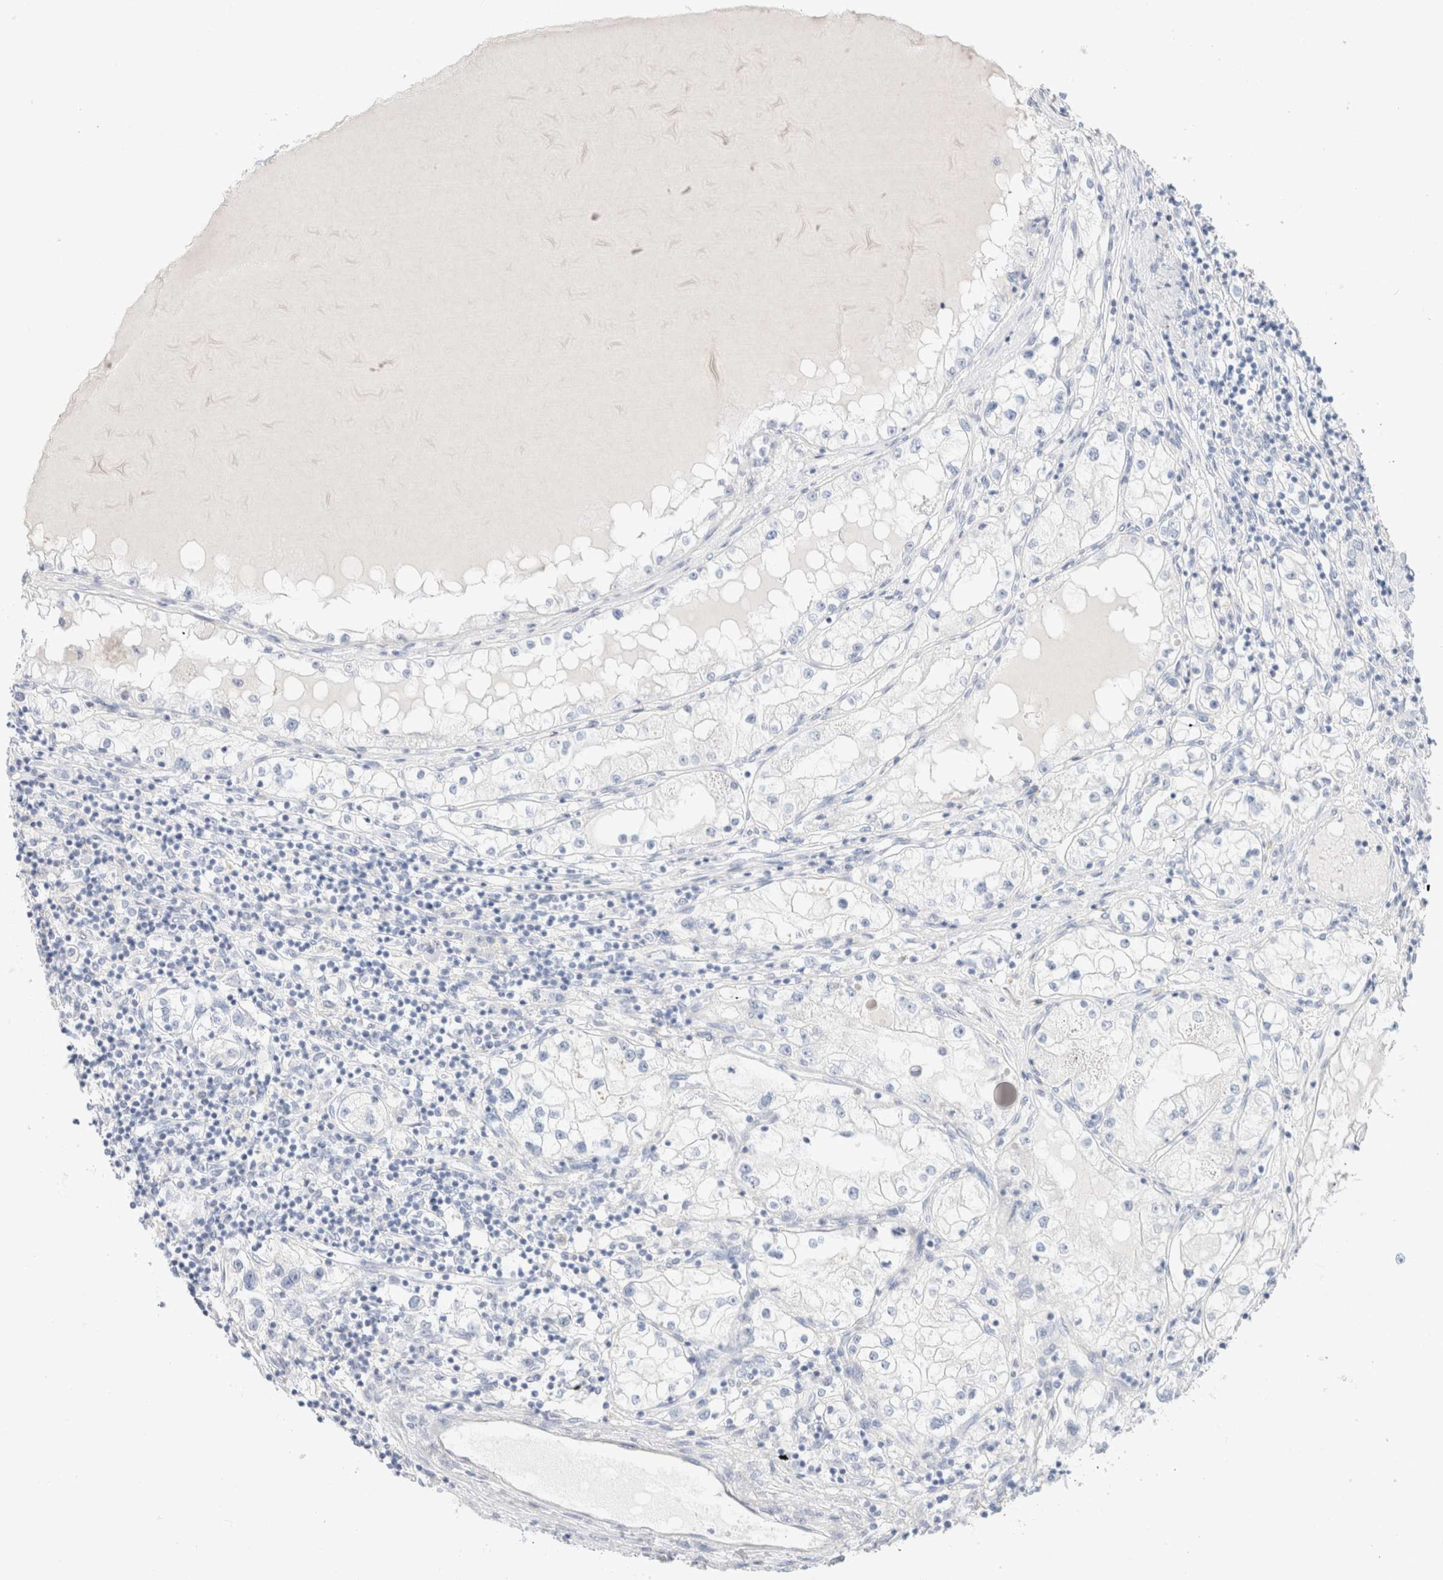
{"staining": {"intensity": "negative", "quantity": "none", "location": "none"}, "tissue": "renal cancer", "cell_type": "Tumor cells", "image_type": "cancer", "snomed": [{"axis": "morphology", "description": "Adenocarcinoma, NOS"}, {"axis": "topography", "description": "Kidney"}], "caption": "Renal adenocarcinoma was stained to show a protein in brown. There is no significant expression in tumor cells. (DAB (3,3'-diaminobenzidine) immunohistochemistry visualized using brightfield microscopy, high magnification).", "gene": "CPQ", "patient": {"sex": "male", "age": 68}}